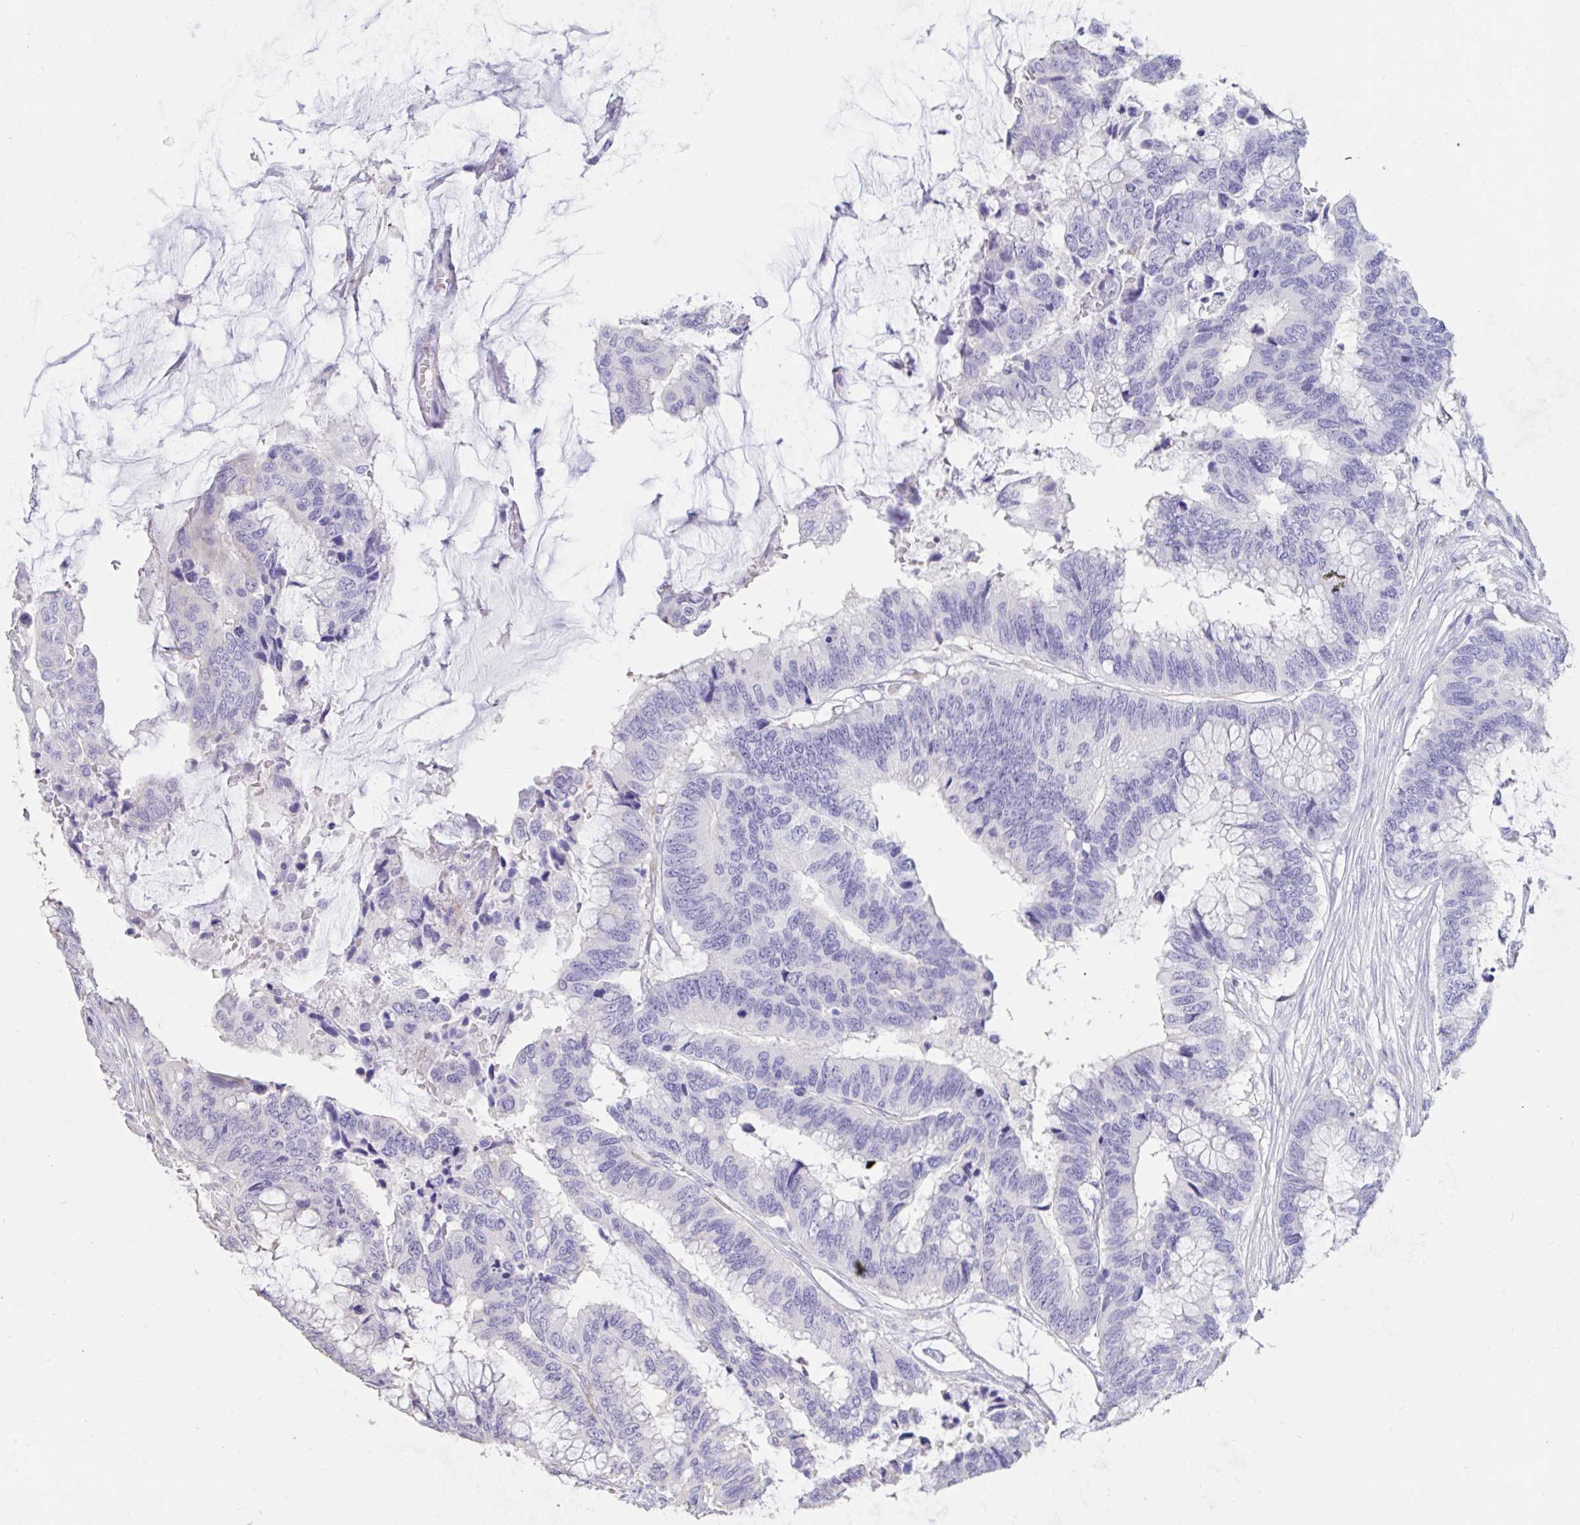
{"staining": {"intensity": "negative", "quantity": "none", "location": "none"}, "tissue": "colorectal cancer", "cell_type": "Tumor cells", "image_type": "cancer", "snomed": [{"axis": "morphology", "description": "Adenocarcinoma, NOS"}, {"axis": "topography", "description": "Rectum"}], "caption": "Immunohistochemistry (IHC) photomicrograph of neoplastic tissue: colorectal adenocarcinoma stained with DAB shows no significant protein expression in tumor cells.", "gene": "TNNC1", "patient": {"sex": "female", "age": 59}}